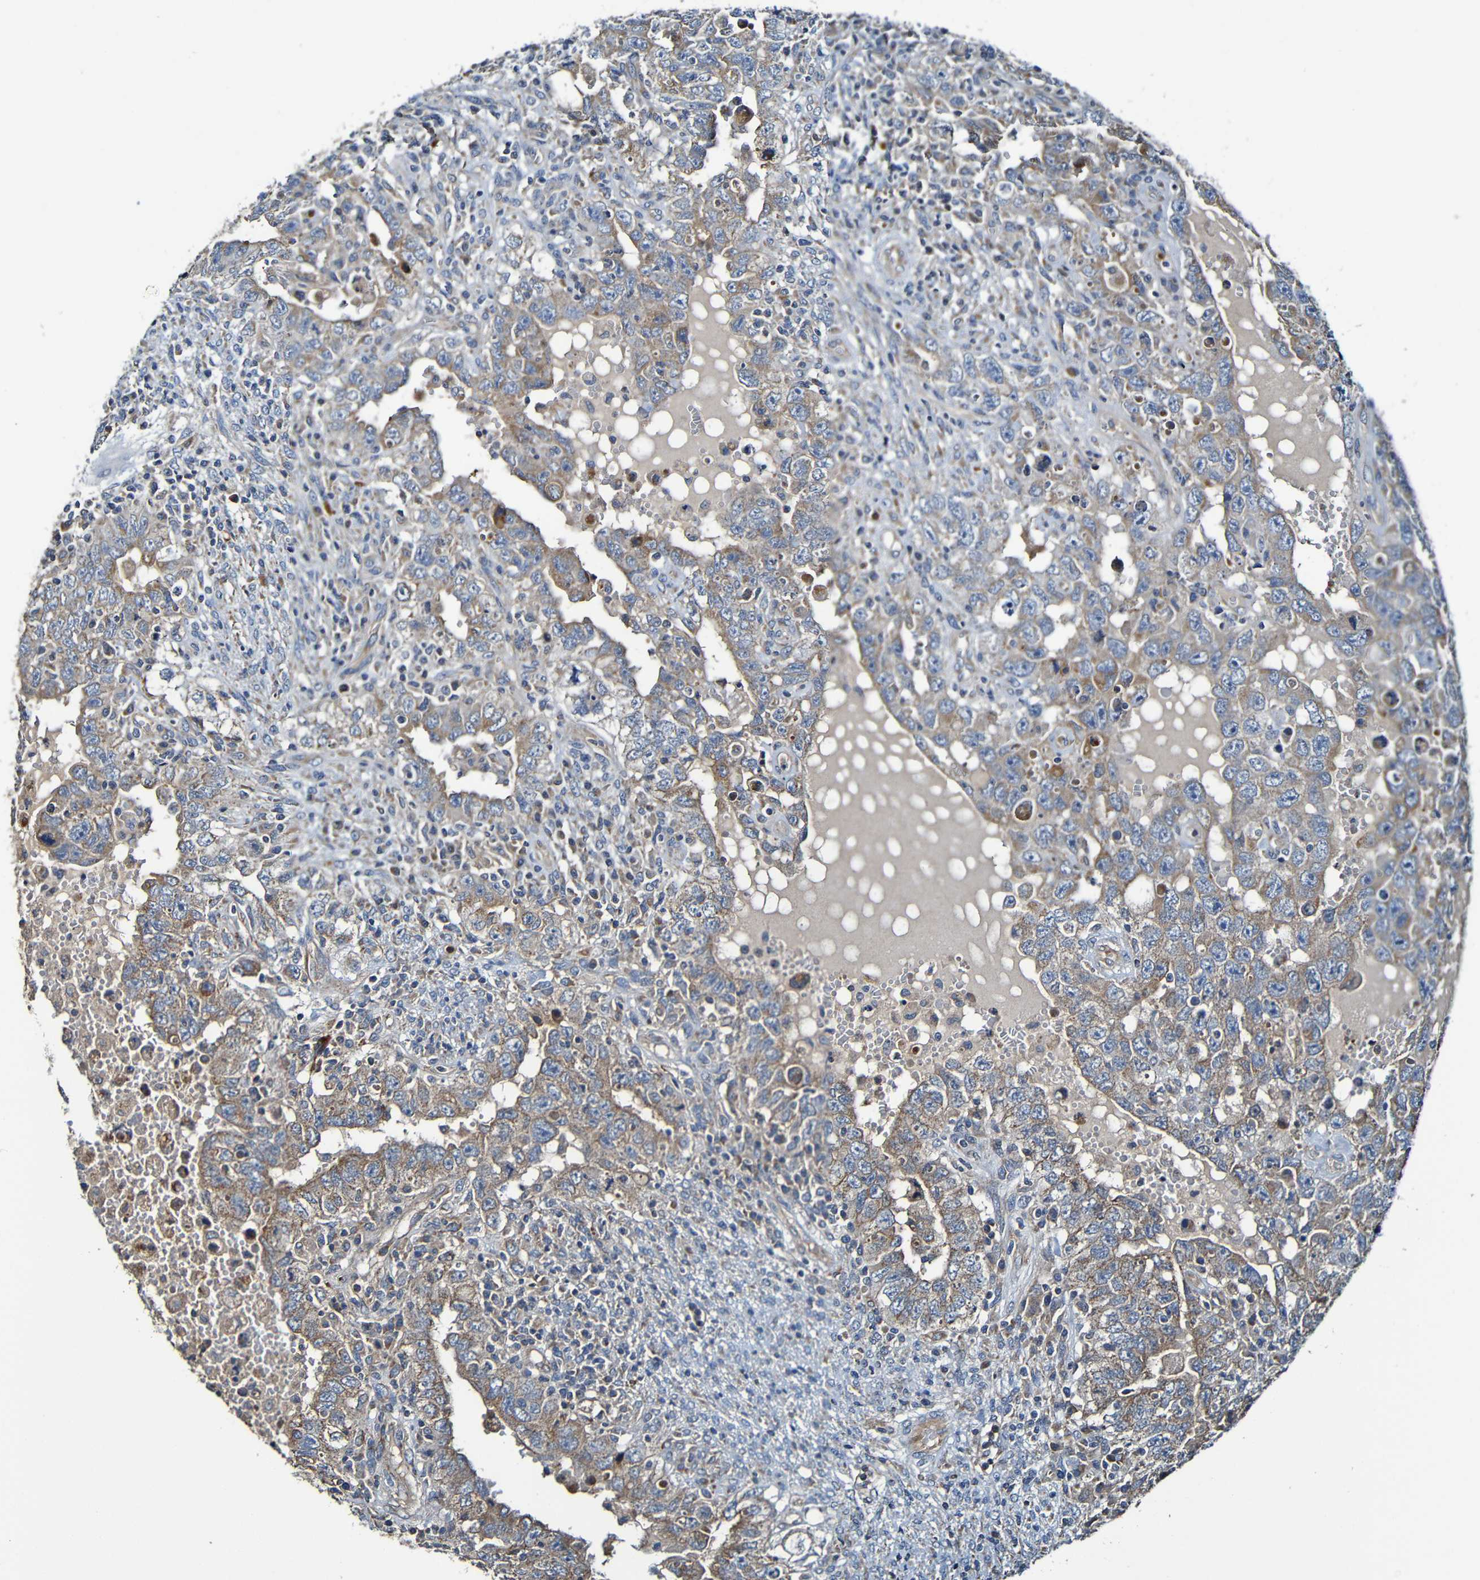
{"staining": {"intensity": "weak", "quantity": "25%-75%", "location": "cytoplasmic/membranous"}, "tissue": "testis cancer", "cell_type": "Tumor cells", "image_type": "cancer", "snomed": [{"axis": "morphology", "description": "Carcinoma, Embryonal, NOS"}, {"axis": "topography", "description": "Testis"}], "caption": "Testis cancer stained with immunohistochemistry exhibits weak cytoplasmic/membranous positivity in approximately 25%-75% of tumor cells.", "gene": "ADAM15", "patient": {"sex": "male", "age": 26}}